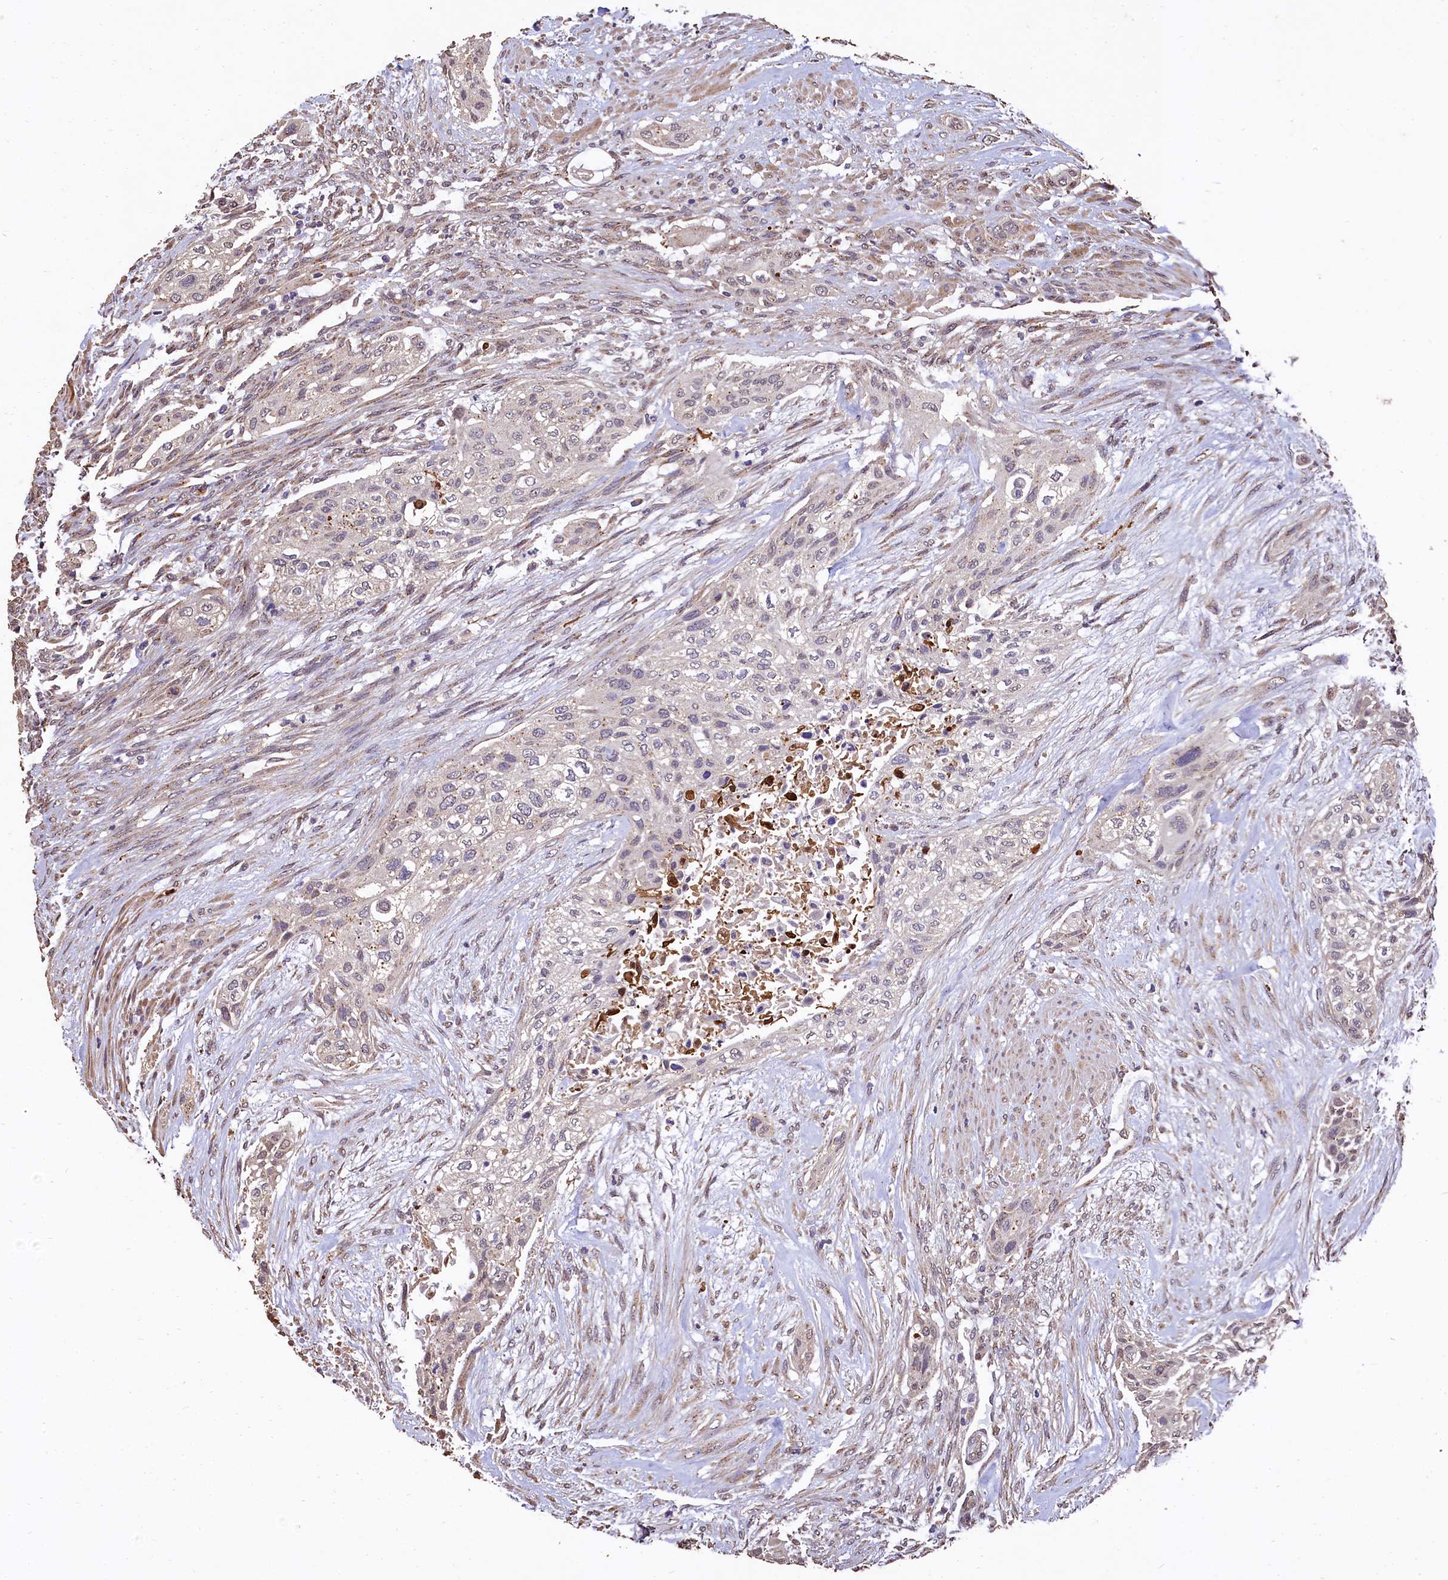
{"staining": {"intensity": "negative", "quantity": "none", "location": "none"}, "tissue": "urothelial cancer", "cell_type": "Tumor cells", "image_type": "cancer", "snomed": [{"axis": "morphology", "description": "Urothelial carcinoma, High grade"}, {"axis": "topography", "description": "Urinary bladder"}], "caption": "IHC image of neoplastic tissue: urothelial carcinoma (high-grade) stained with DAB (3,3'-diaminobenzidine) displays no significant protein staining in tumor cells. (DAB (3,3'-diaminobenzidine) IHC, high magnification).", "gene": "LSM4", "patient": {"sex": "male", "age": 35}}